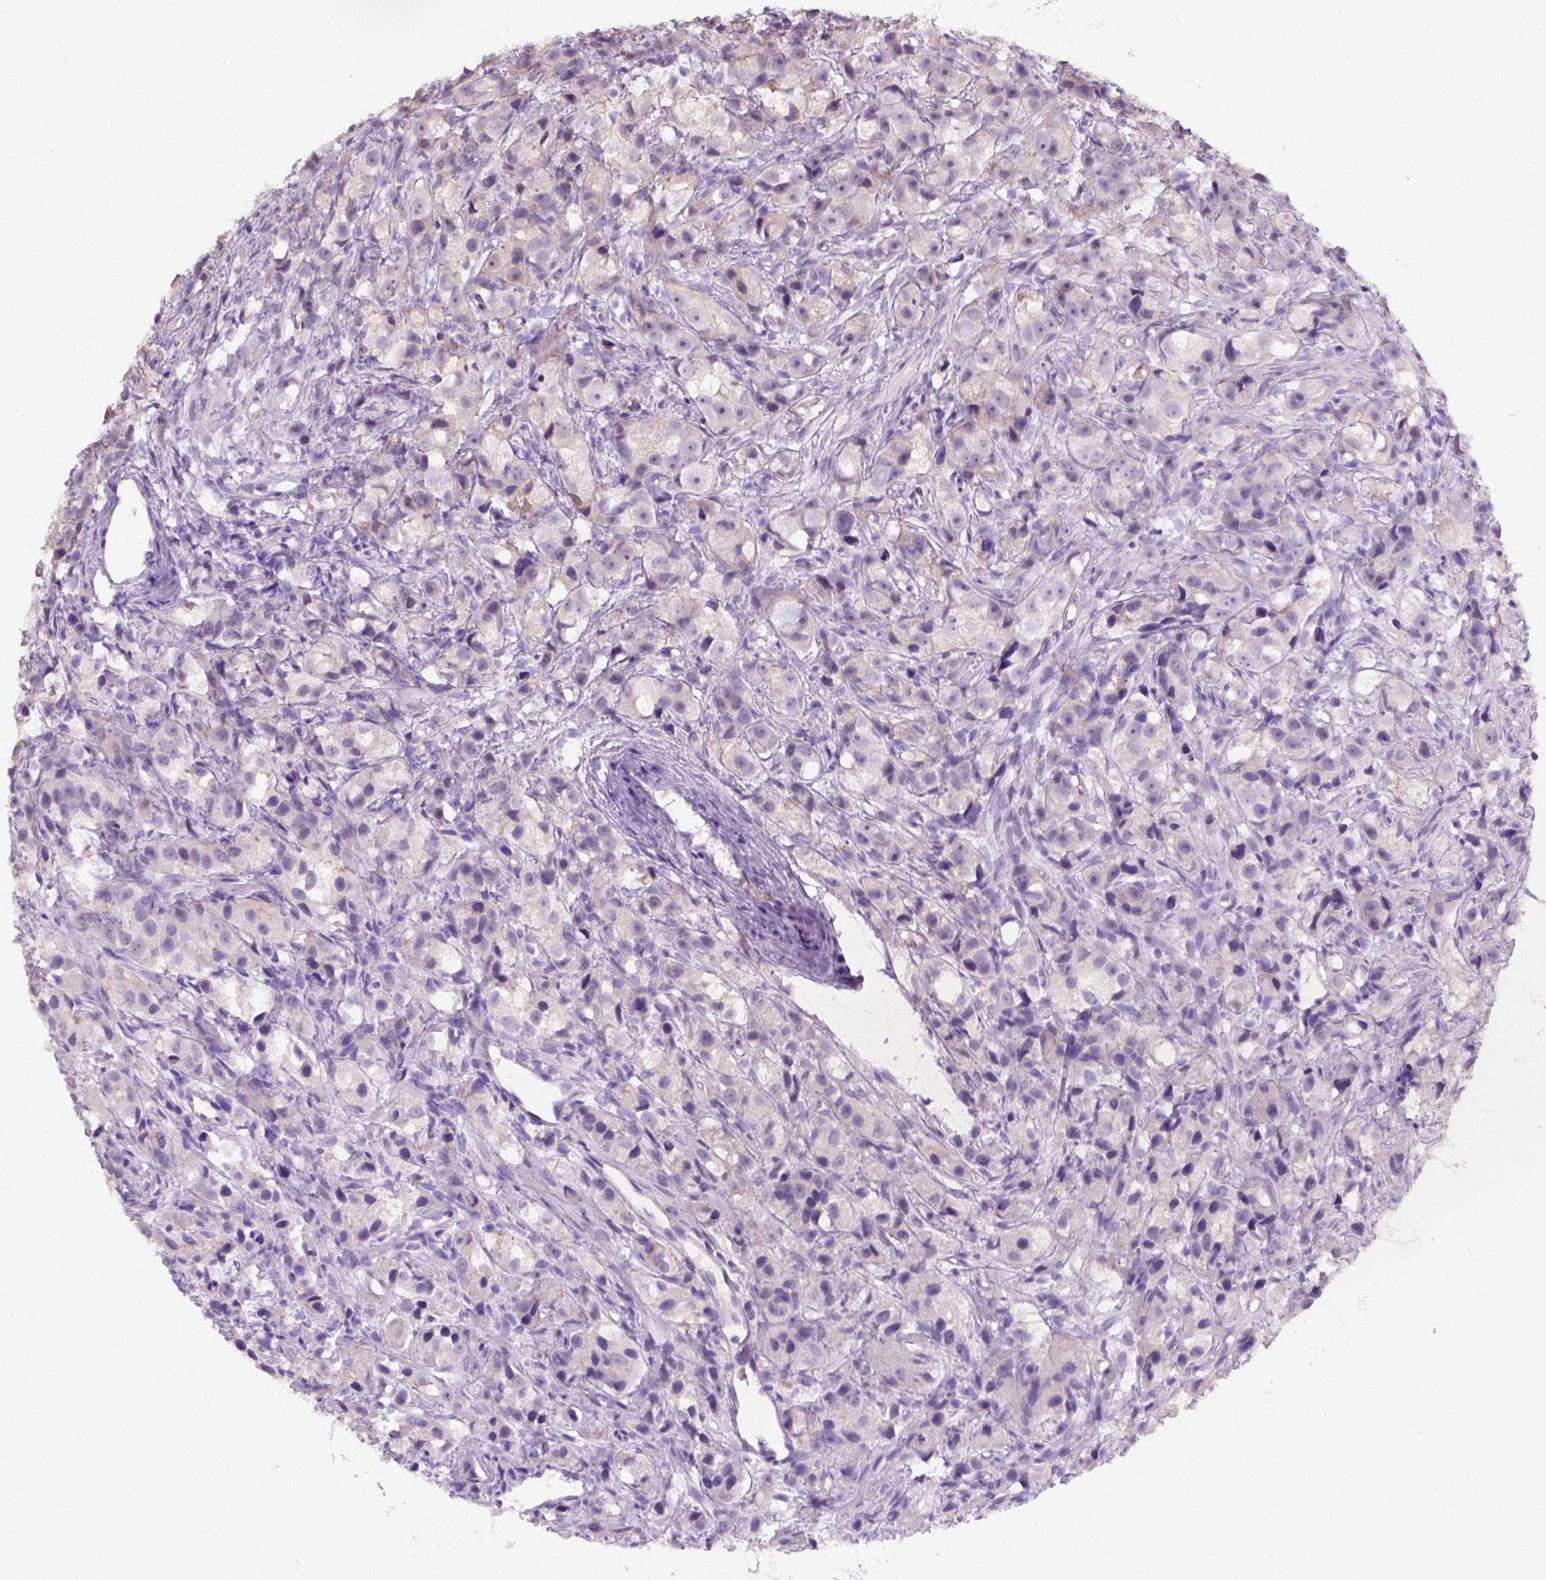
{"staining": {"intensity": "negative", "quantity": "none", "location": "none"}, "tissue": "prostate cancer", "cell_type": "Tumor cells", "image_type": "cancer", "snomed": [{"axis": "morphology", "description": "Adenocarcinoma, High grade"}, {"axis": "topography", "description": "Prostate"}], "caption": "DAB immunohistochemical staining of prostate cancer (adenocarcinoma (high-grade)) demonstrates no significant staining in tumor cells.", "gene": "C20orf144", "patient": {"sex": "male", "age": 75}}